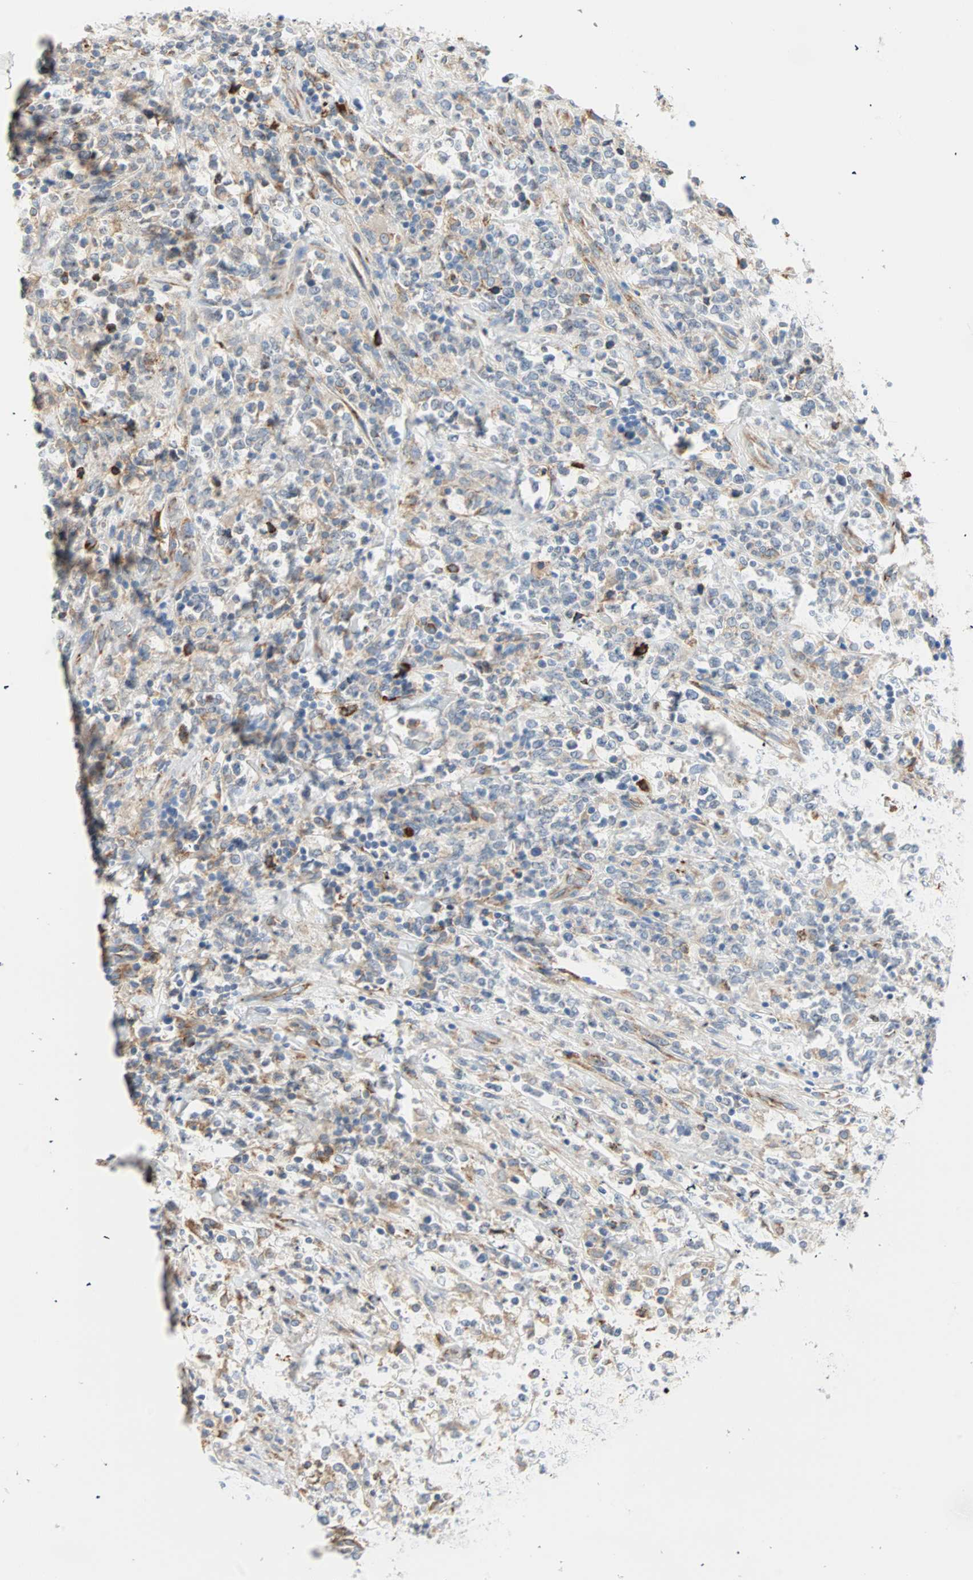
{"staining": {"intensity": "moderate", "quantity": "25%-75%", "location": "cytoplasmic/membranous"}, "tissue": "lymphoma", "cell_type": "Tumor cells", "image_type": "cancer", "snomed": [{"axis": "morphology", "description": "Malignant lymphoma, non-Hodgkin's type, High grade"}, {"axis": "topography", "description": "Soft tissue"}], "caption": "A high-resolution histopathology image shows IHC staining of malignant lymphoma, non-Hodgkin's type (high-grade), which exhibits moderate cytoplasmic/membranous positivity in about 25%-75% of tumor cells. (DAB (3,3'-diaminobenzidine) = brown stain, brightfield microscopy at high magnification).", "gene": "PLCXD1", "patient": {"sex": "male", "age": 18}}